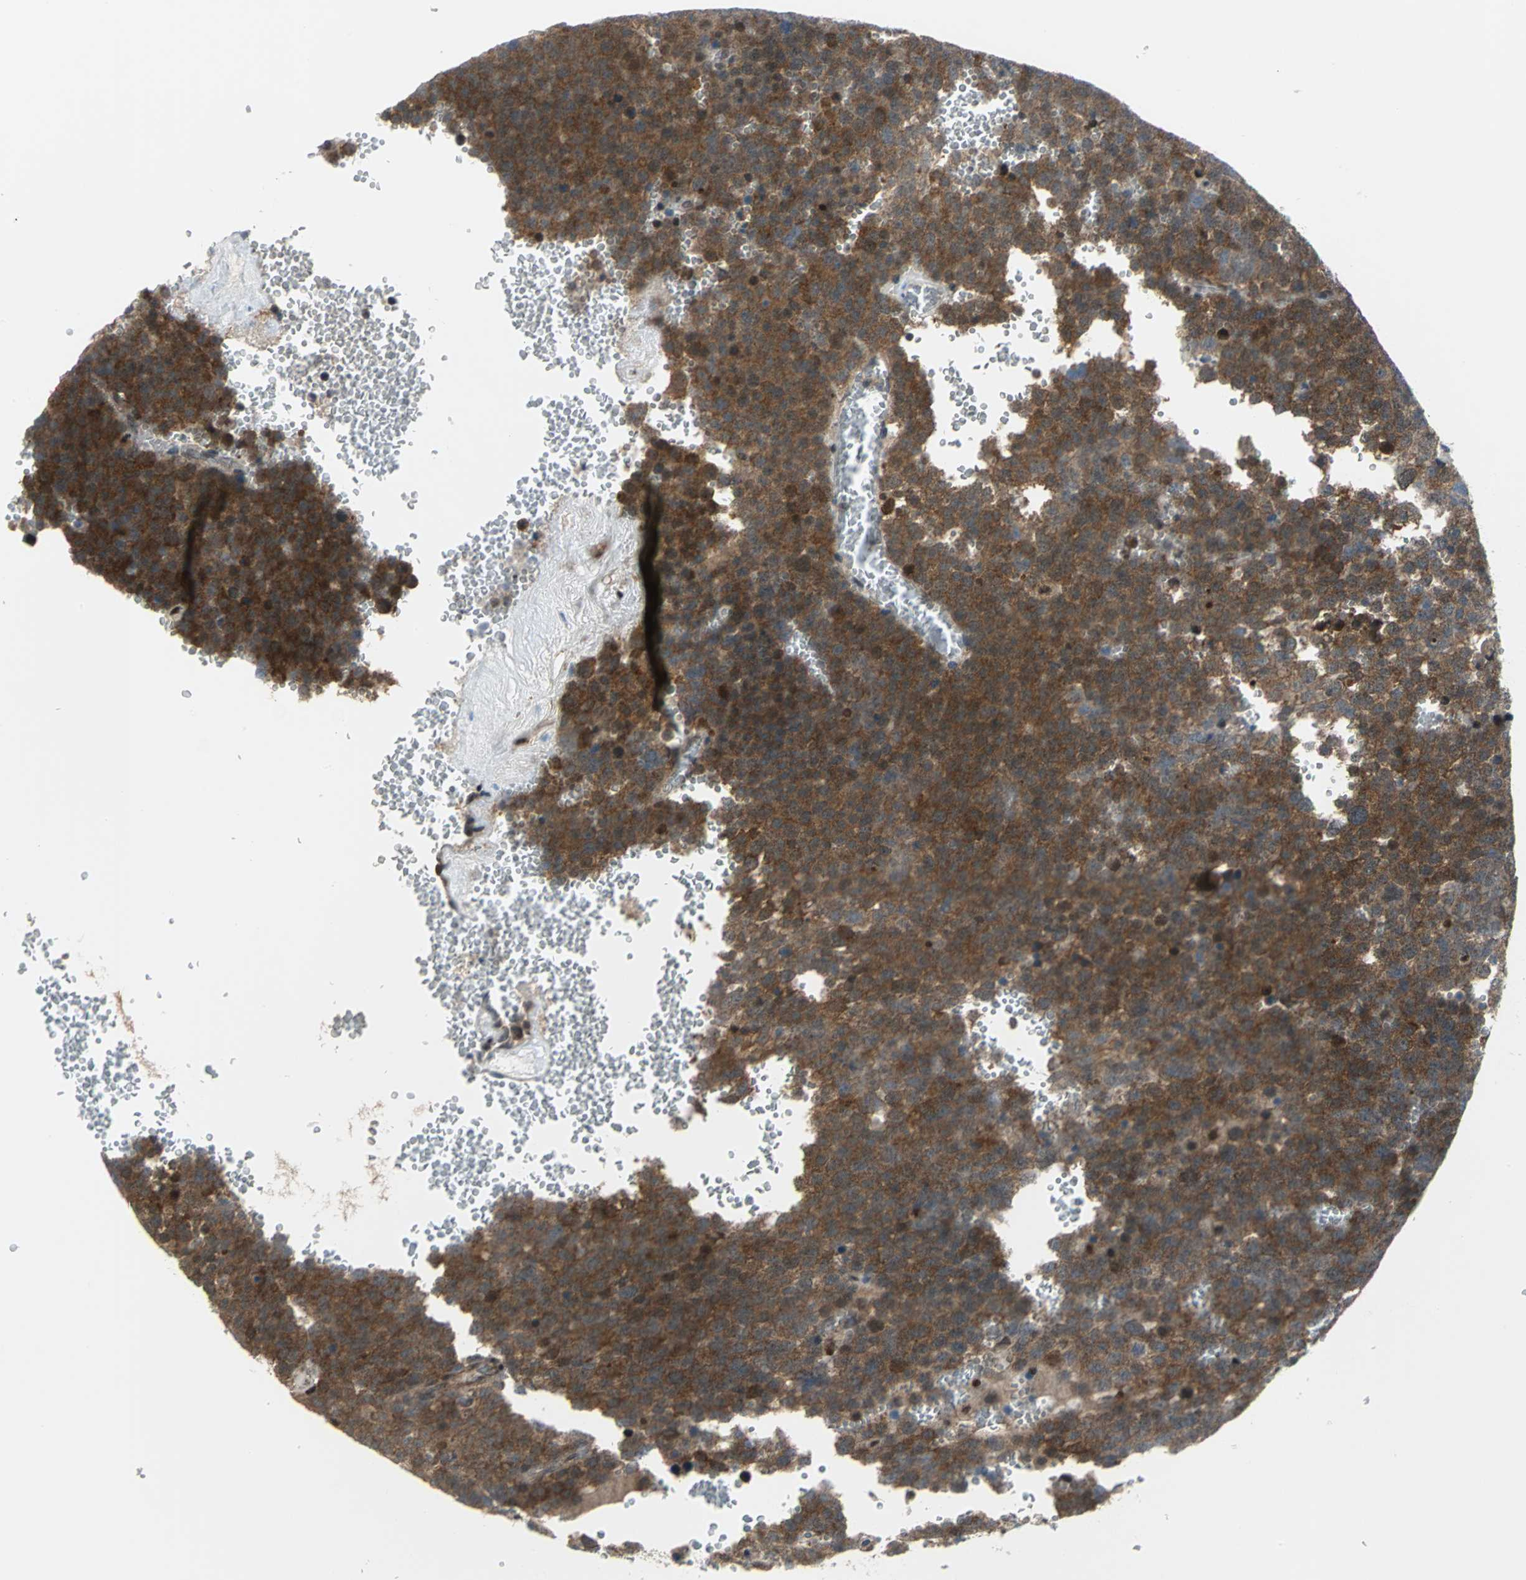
{"staining": {"intensity": "strong", "quantity": ">75%", "location": "cytoplasmic/membranous"}, "tissue": "testis cancer", "cell_type": "Tumor cells", "image_type": "cancer", "snomed": [{"axis": "morphology", "description": "Seminoma, NOS"}, {"axis": "topography", "description": "Testis"}], "caption": "Immunohistochemical staining of human seminoma (testis) displays high levels of strong cytoplasmic/membranous protein expression in about >75% of tumor cells.", "gene": "PSMA4", "patient": {"sex": "male", "age": 71}}